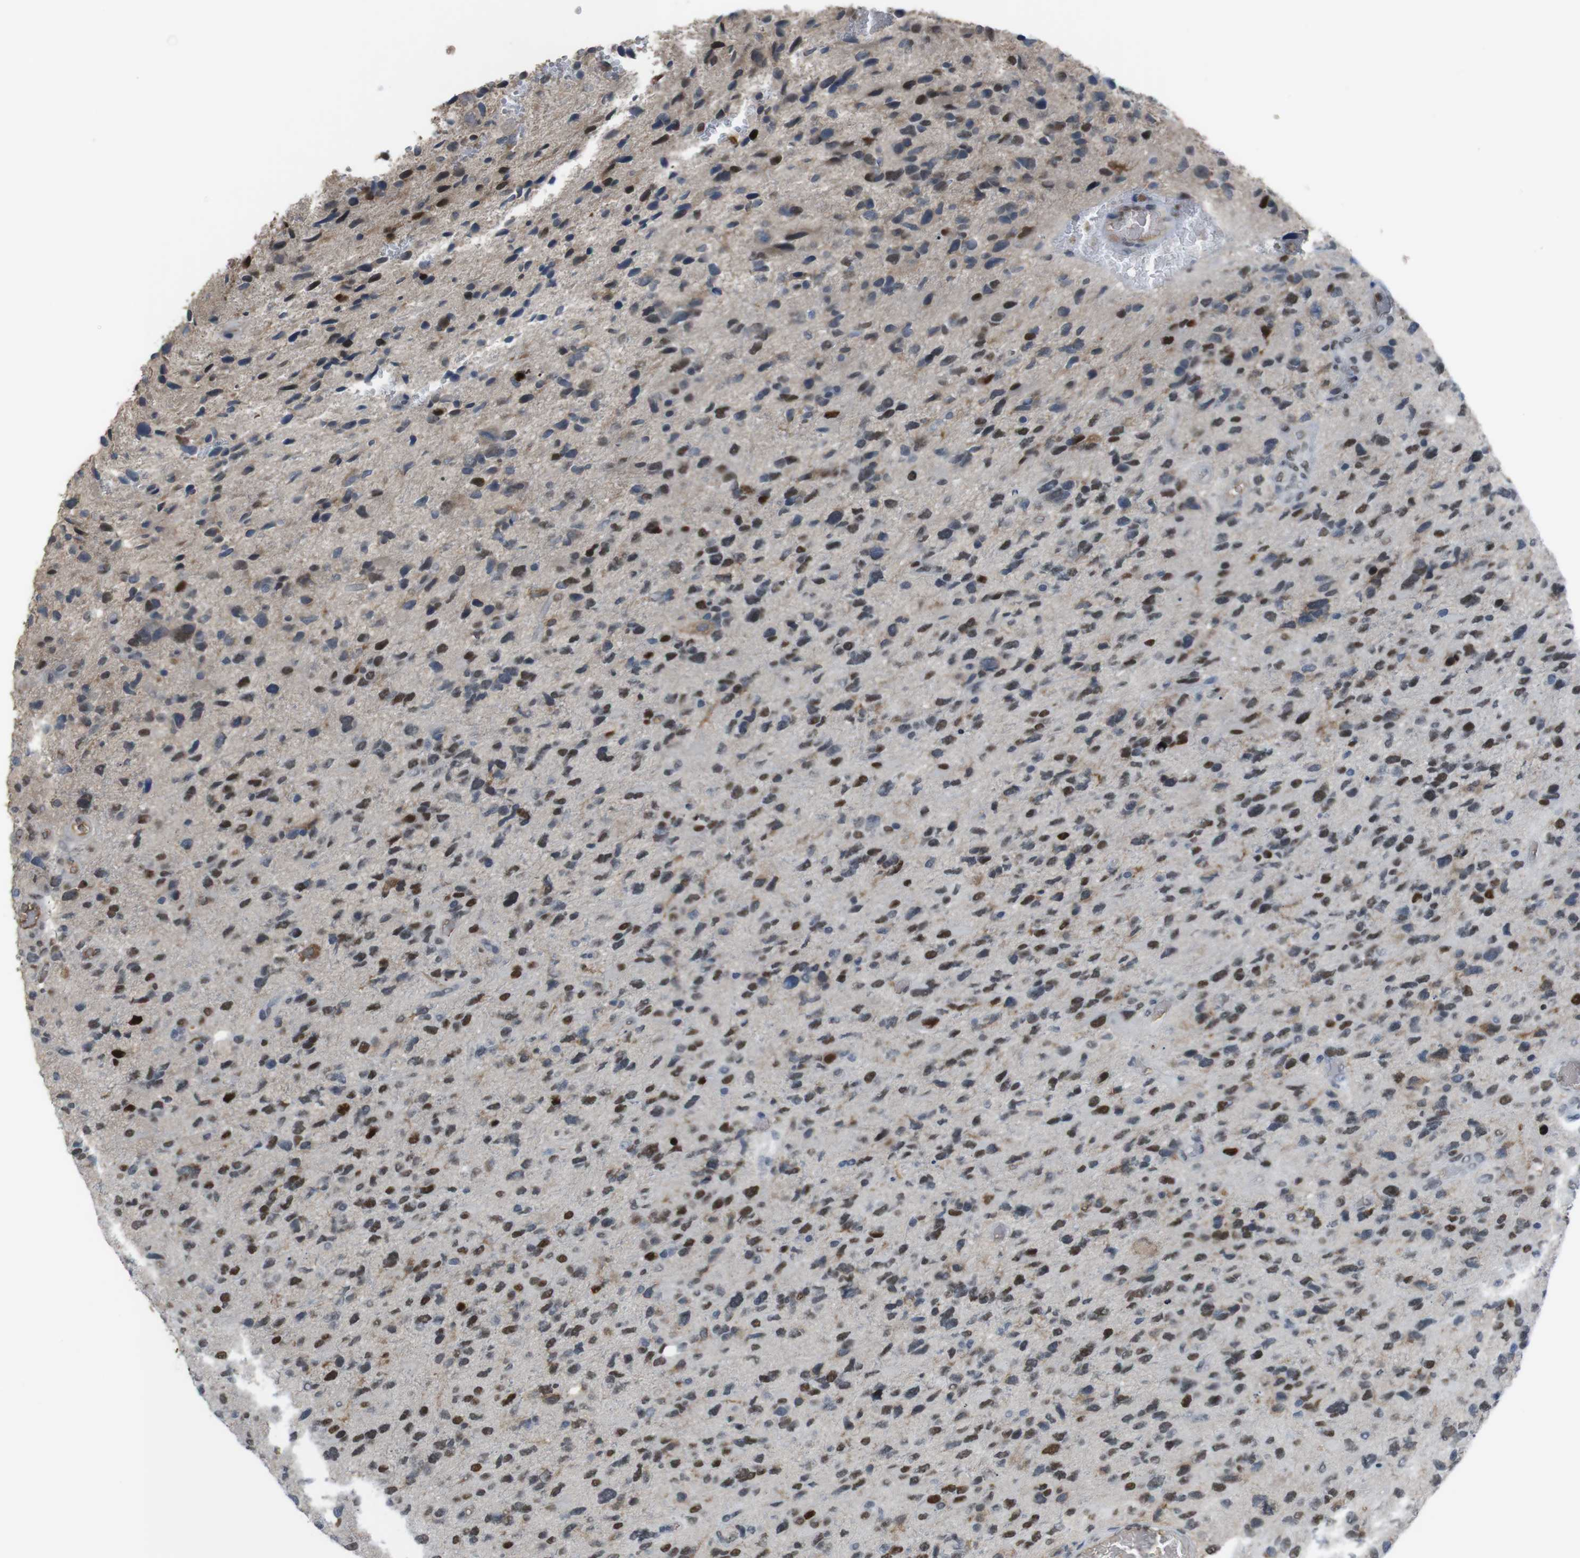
{"staining": {"intensity": "strong", "quantity": ">75%", "location": "nuclear"}, "tissue": "glioma", "cell_type": "Tumor cells", "image_type": "cancer", "snomed": [{"axis": "morphology", "description": "Glioma, malignant, High grade"}, {"axis": "topography", "description": "Brain"}], "caption": "Brown immunohistochemical staining in glioma displays strong nuclear expression in approximately >75% of tumor cells. (brown staining indicates protein expression, while blue staining denotes nuclei).", "gene": "SUB1", "patient": {"sex": "female", "age": 58}}